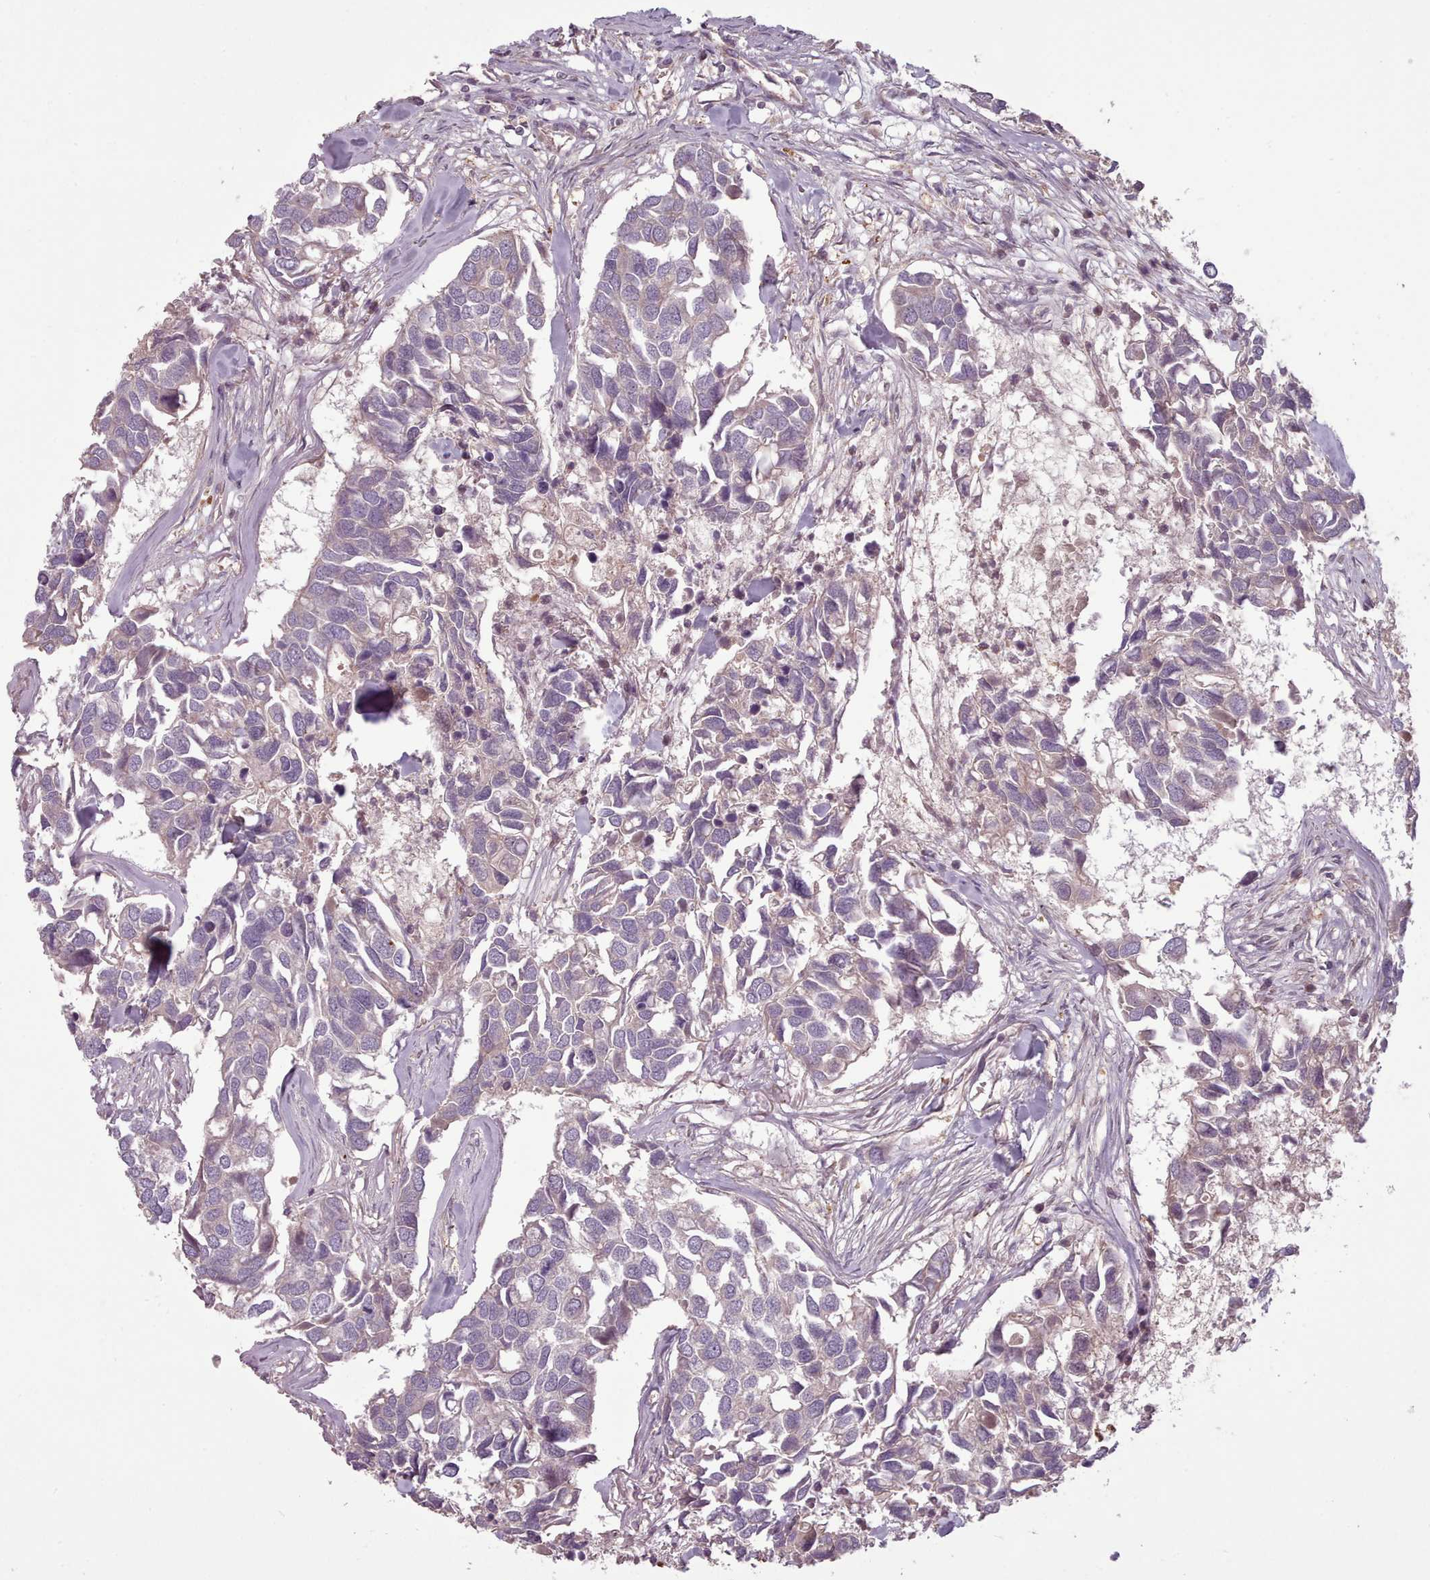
{"staining": {"intensity": "negative", "quantity": "none", "location": "none"}, "tissue": "breast cancer", "cell_type": "Tumor cells", "image_type": "cancer", "snomed": [{"axis": "morphology", "description": "Duct carcinoma"}, {"axis": "topography", "description": "Breast"}], "caption": "The photomicrograph demonstrates no significant expression in tumor cells of breast cancer.", "gene": "NT5DC2", "patient": {"sex": "female", "age": 83}}